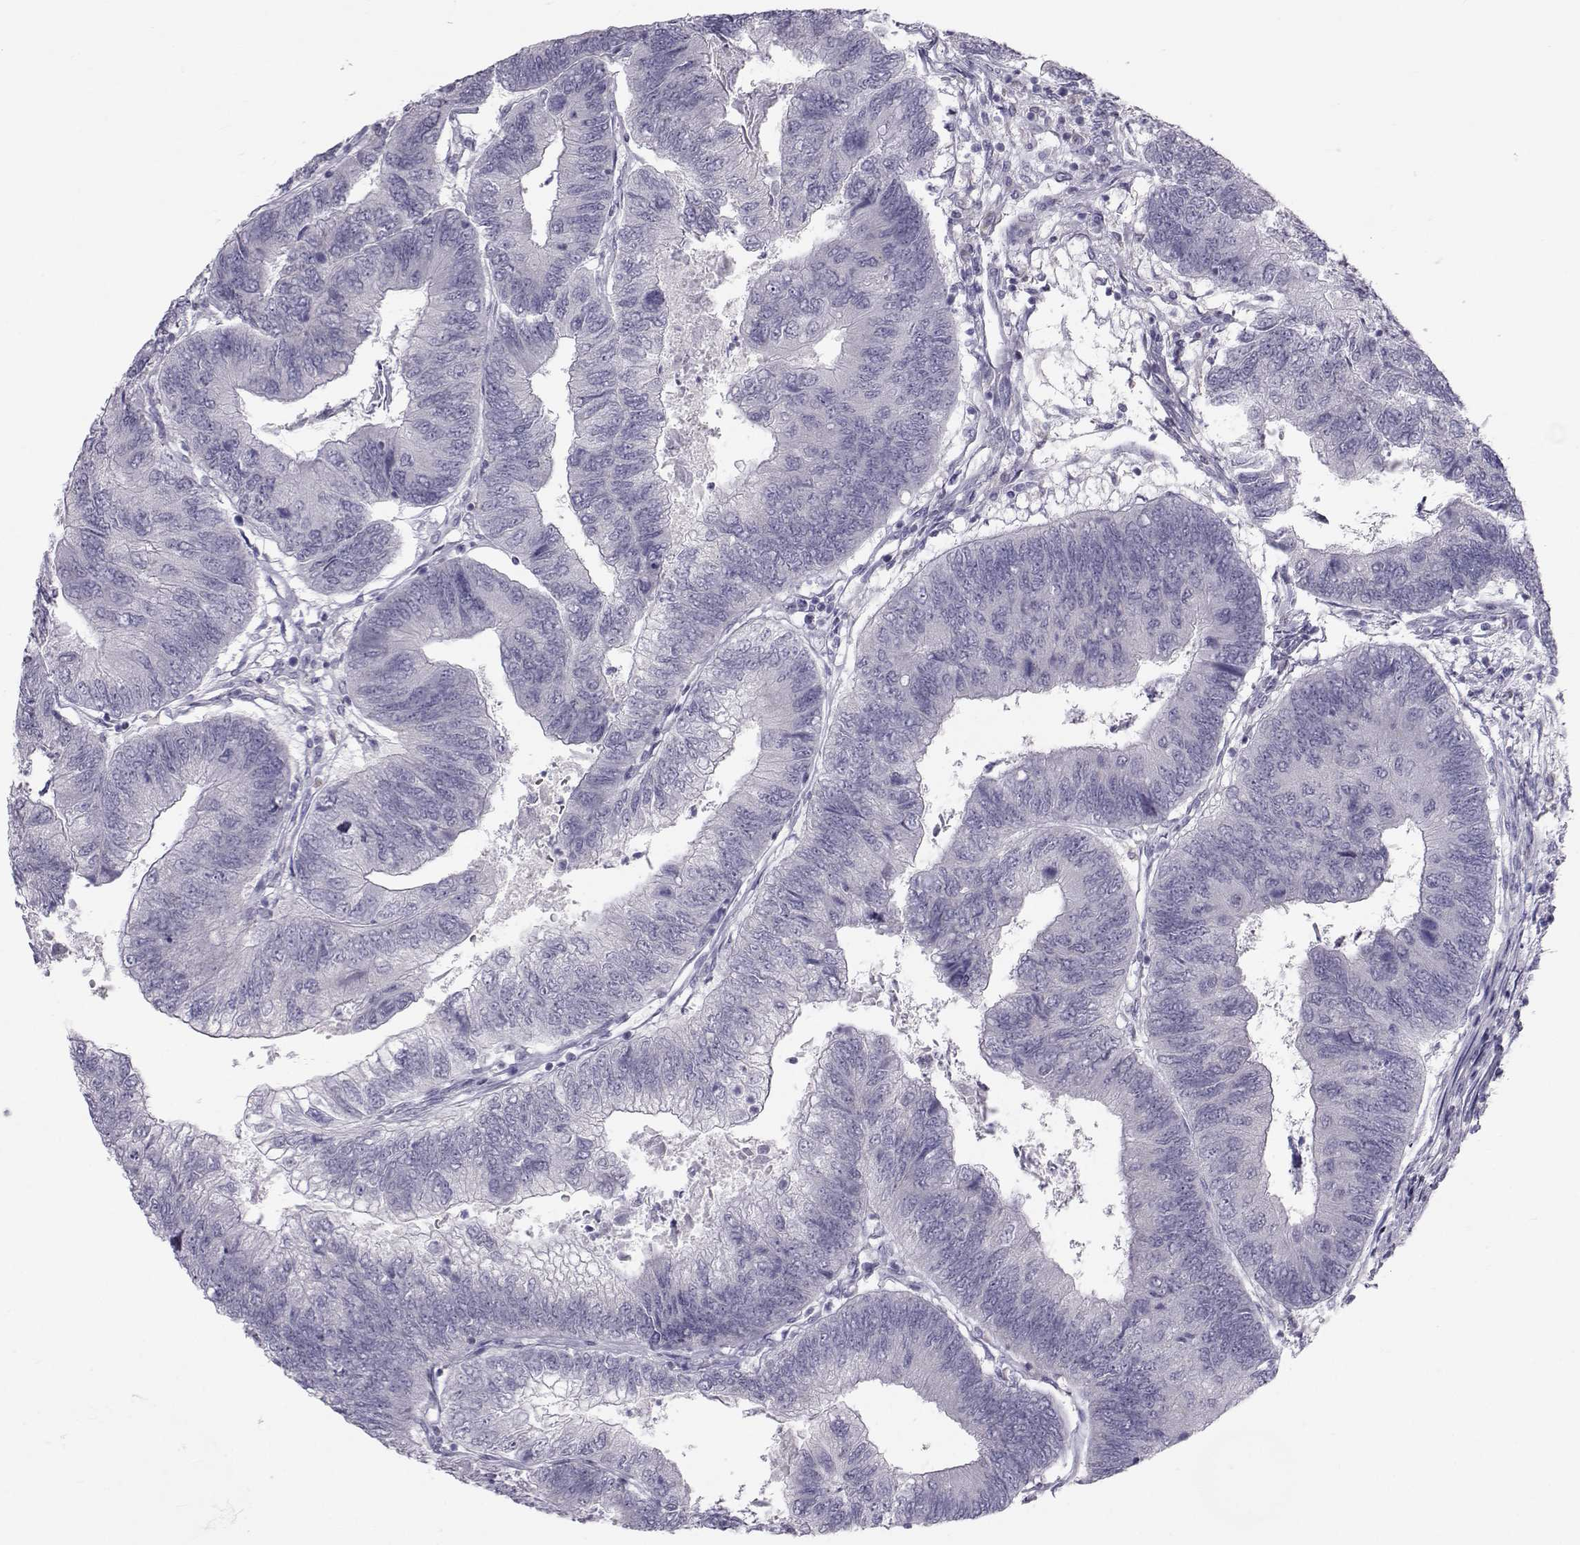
{"staining": {"intensity": "negative", "quantity": "none", "location": "none"}, "tissue": "colorectal cancer", "cell_type": "Tumor cells", "image_type": "cancer", "snomed": [{"axis": "morphology", "description": "Adenocarcinoma, NOS"}, {"axis": "topography", "description": "Colon"}], "caption": "Tumor cells are negative for protein expression in human colorectal cancer.", "gene": "GARIN3", "patient": {"sex": "female", "age": 67}}